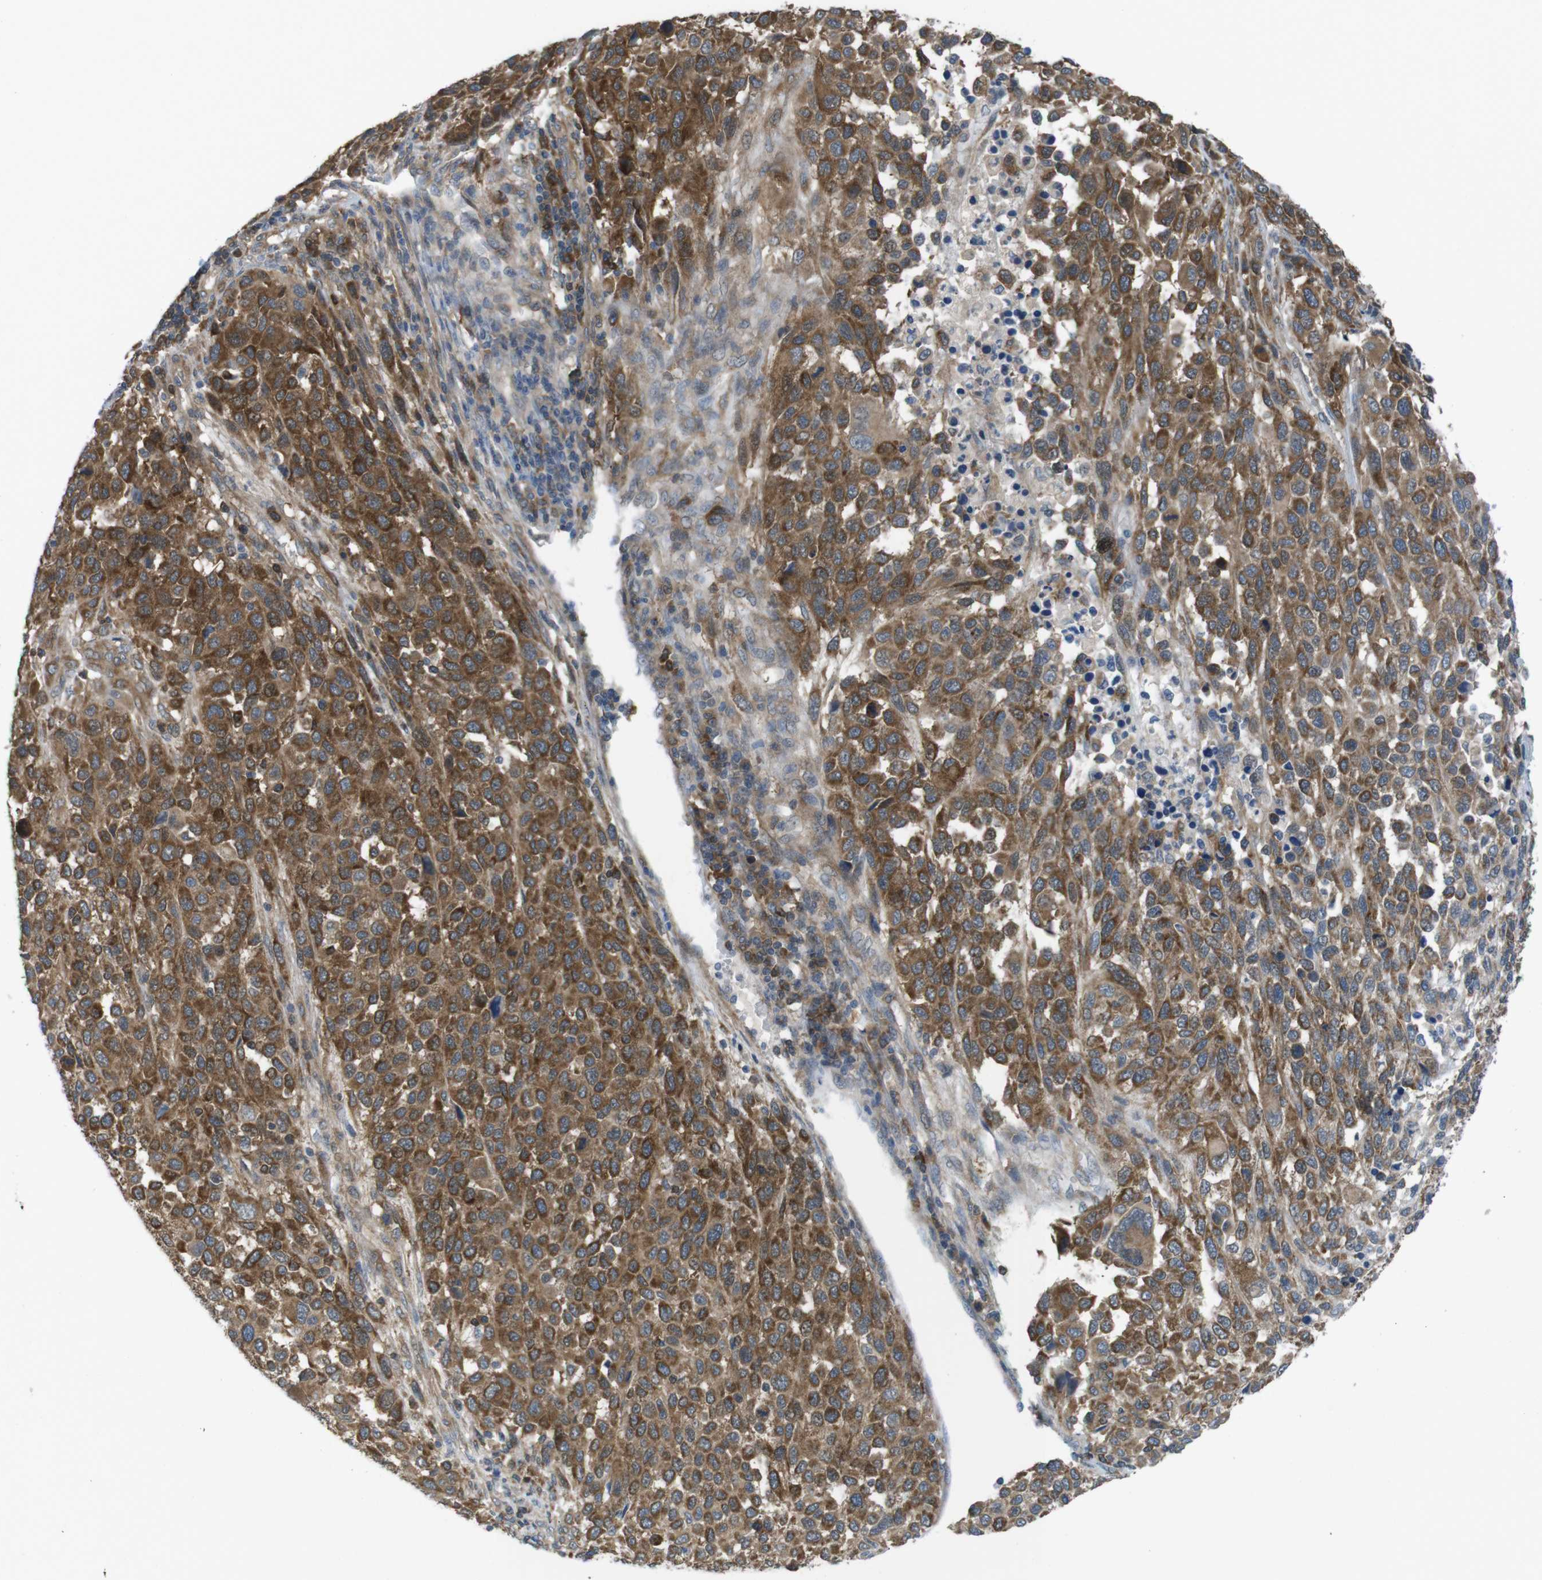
{"staining": {"intensity": "moderate", "quantity": ">75%", "location": "cytoplasmic/membranous"}, "tissue": "melanoma", "cell_type": "Tumor cells", "image_type": "cancer", "snomed": [{"axis": "morphology", "description": "Malignant melanoma, Metastatic site"}, {"axis": "topography", "description": "Lymph node"}], "caption": "The micrograph shows staining of melanoma, revealing moderate cytoplasmic/membranous protein staining (brown color) within tumor cells.", "gene": "MTHFD1", "patient": {"sex": "male", "age": 61}}